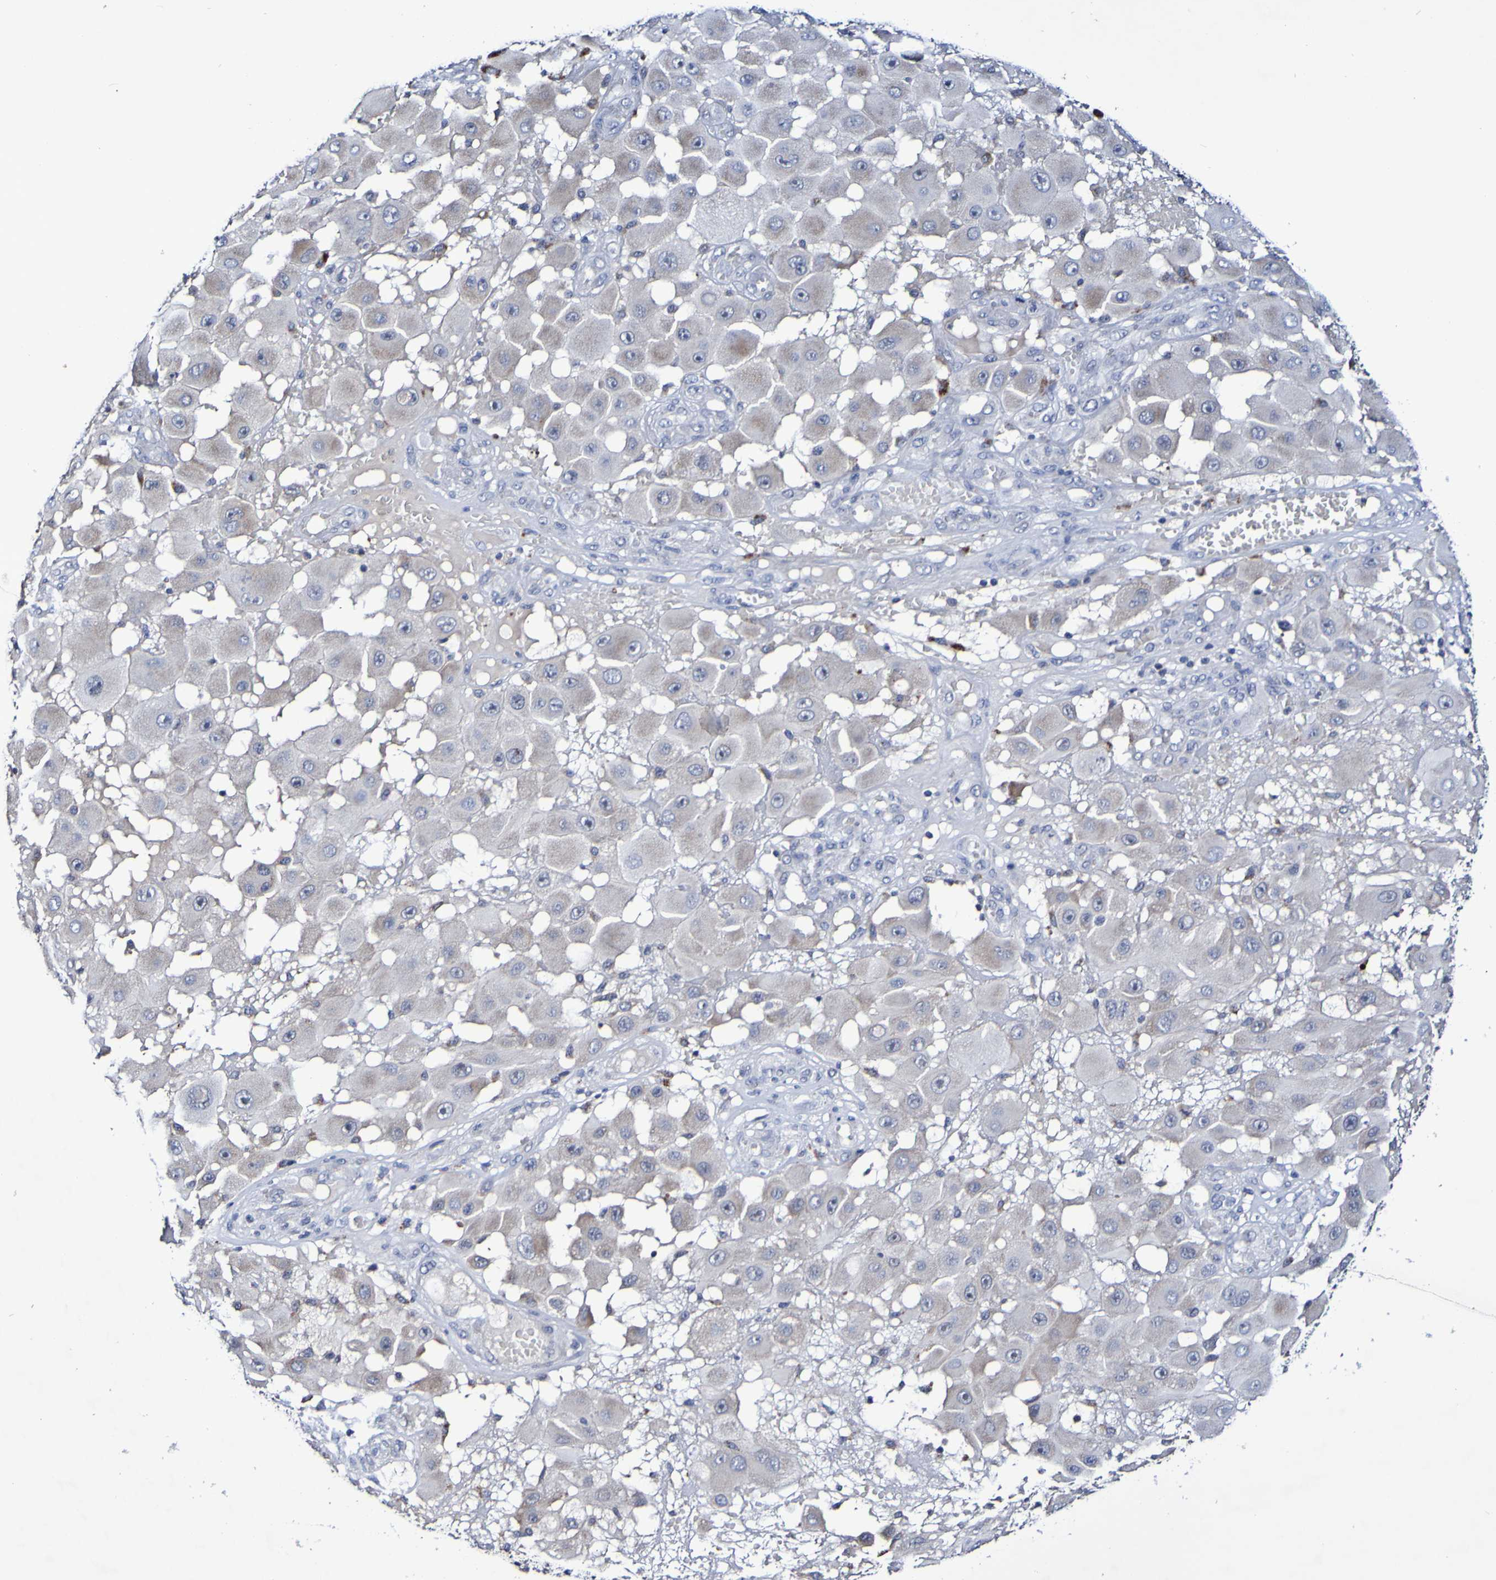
{"staining": {"intensity": "weak", "quantity": ">75%", "location": "cytoplasmic/membranous"}, "tissue": "melanoma", "cell_type": "Tumor cells", "image_type": "cancer", "snomed": [{"axis": "morphology", "description": "Malignant melanoma, NOS"}, {"axis": "topography", "description": "Skin"}], "caption": "About >75% of tumor cells in melanoma exhibit weak cytoplasmic/membranous protein staining as visualized by brown immunohistochemical staining.", "gene": "PTP4A2", "patient": {"sex": "female", "age": 81}}